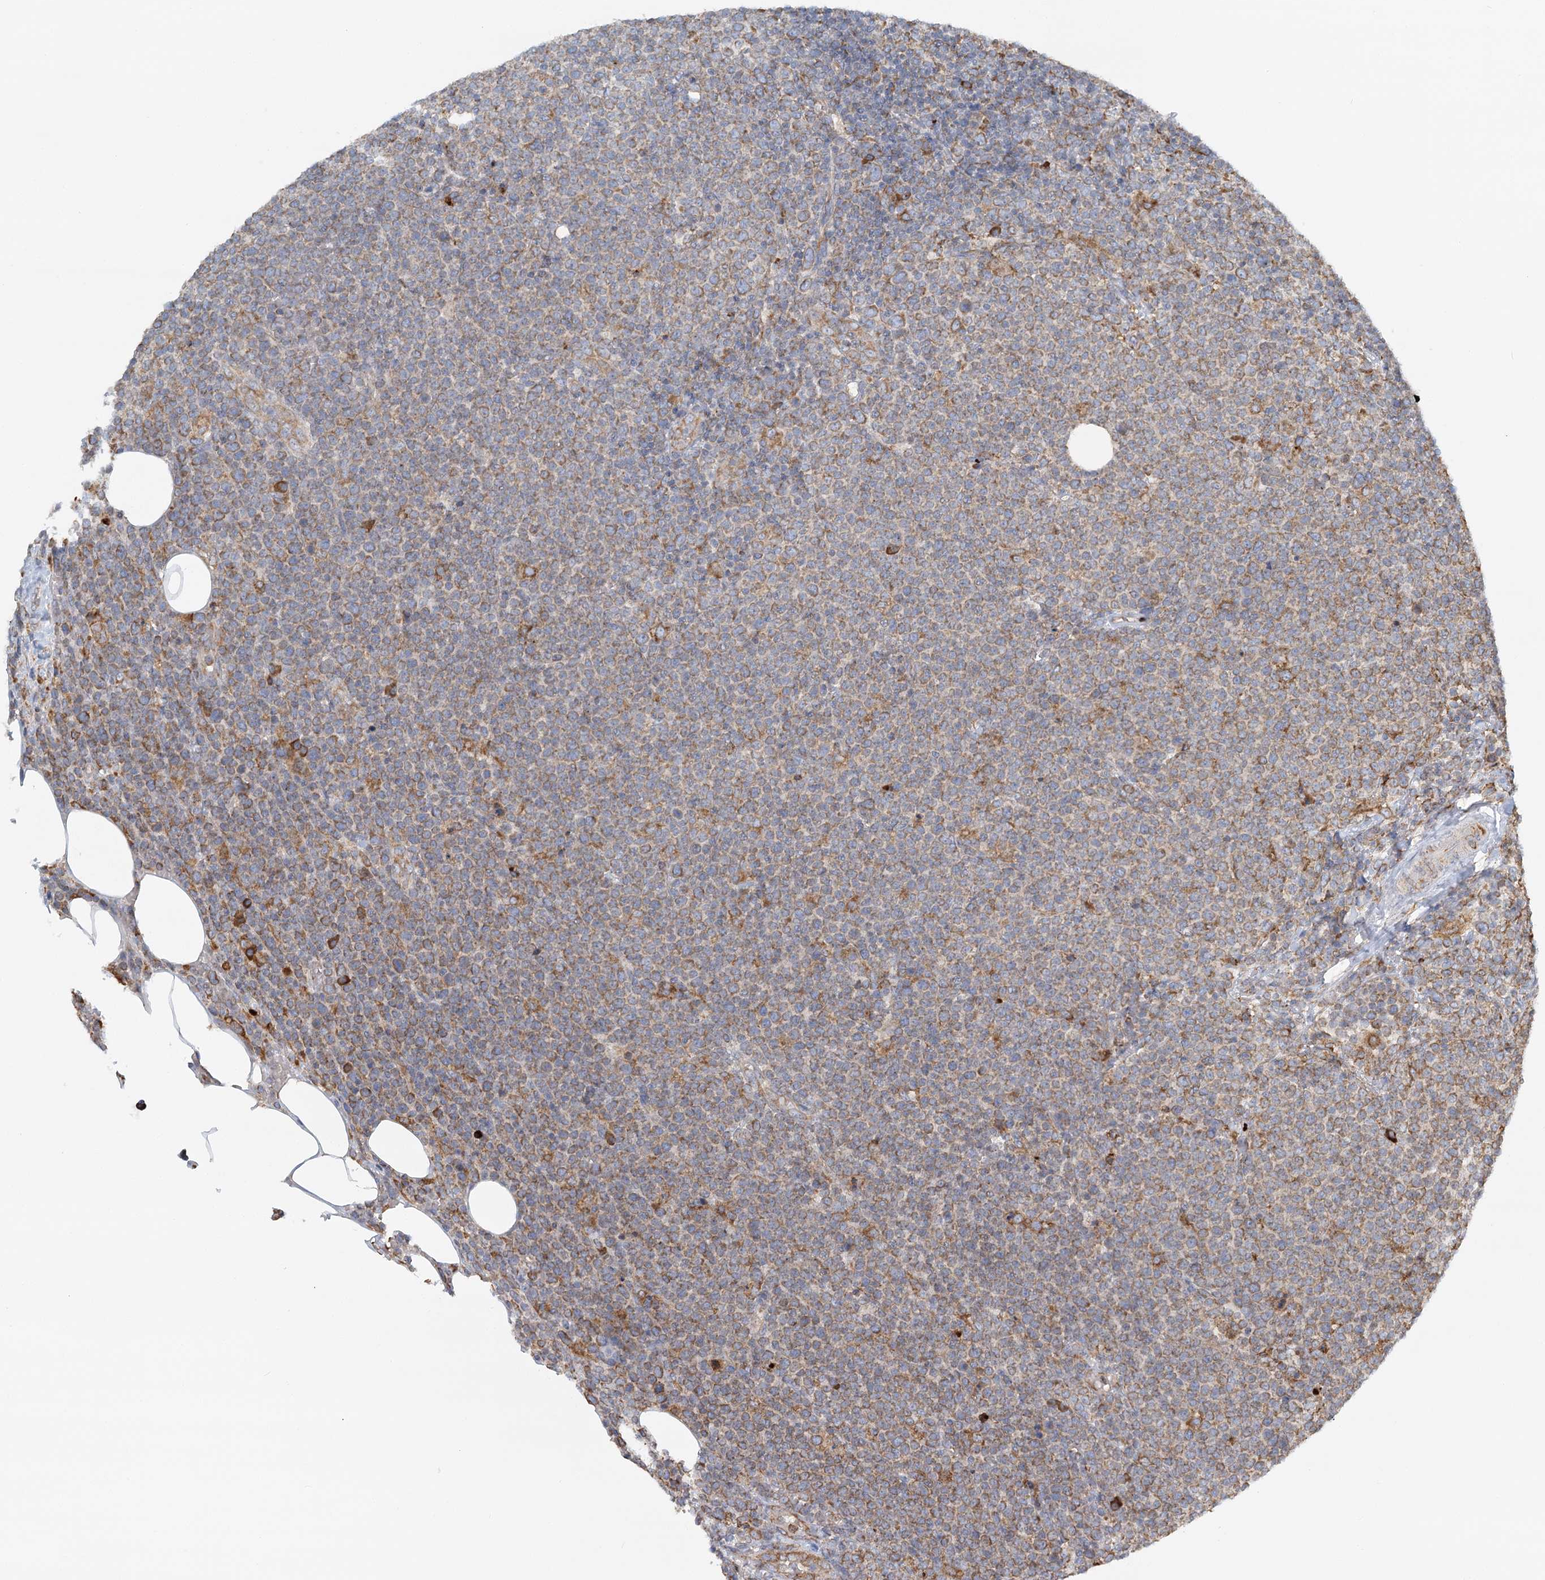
{"staining": {"intensity": "moderate", "quantity": "25%-75%", "location": "cytoplasmic/membranous"}, "tissue": "lymphoma", "cell_type": "Tumor cells", "image_type": "cancer", "snomed": [{"axis": "morphology", "description": "Malignant lymphoma, non-Hodgkin's type, High grade"}, {"axis": "topography", "description": "Lymph node"}], "caption": "Human lymphoma stained for a protein (brown) displays moderate cytoplasmic/membranous positive expression in about 25%-75% of tumor cells.", "gene": "TAS1R1", "patient": {"sex": "male", "age": 61}}